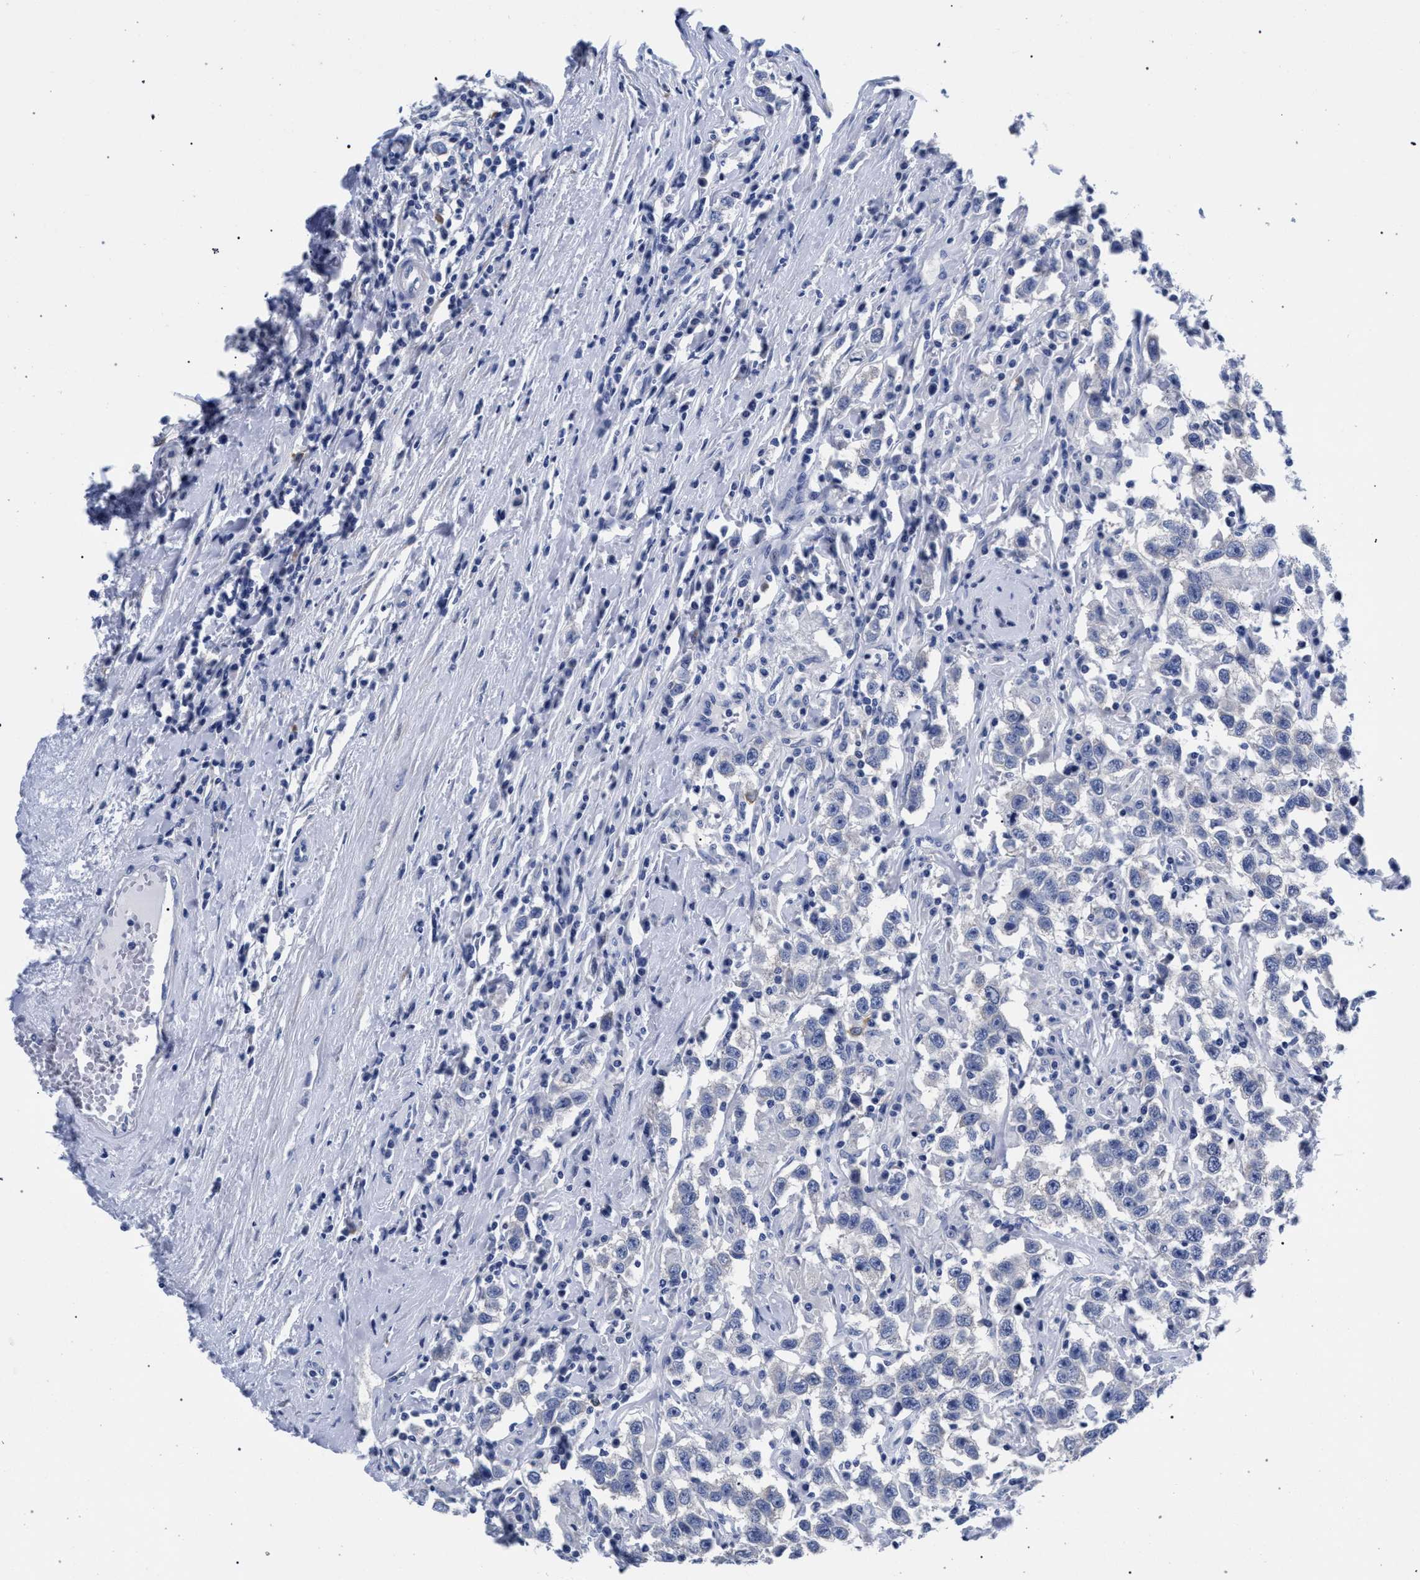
{"staining": {"intensity": "negative", "quantity": "none", "location": "none"}, "tissue": "testis cancer", "cell_type": "Tumor cells", "image_type": "cancer", "snomed": [{"axis": "morphology", "description": "Seminoma, NOS"}, {"axis": "topography", "description": "Testis"}], "caption": "This is an IHC photomicrograph of human testis seminoma. There is no staining in tumor cells.", "gene": "AKAP4", "patient": {"sex": "male", "age": 41}}